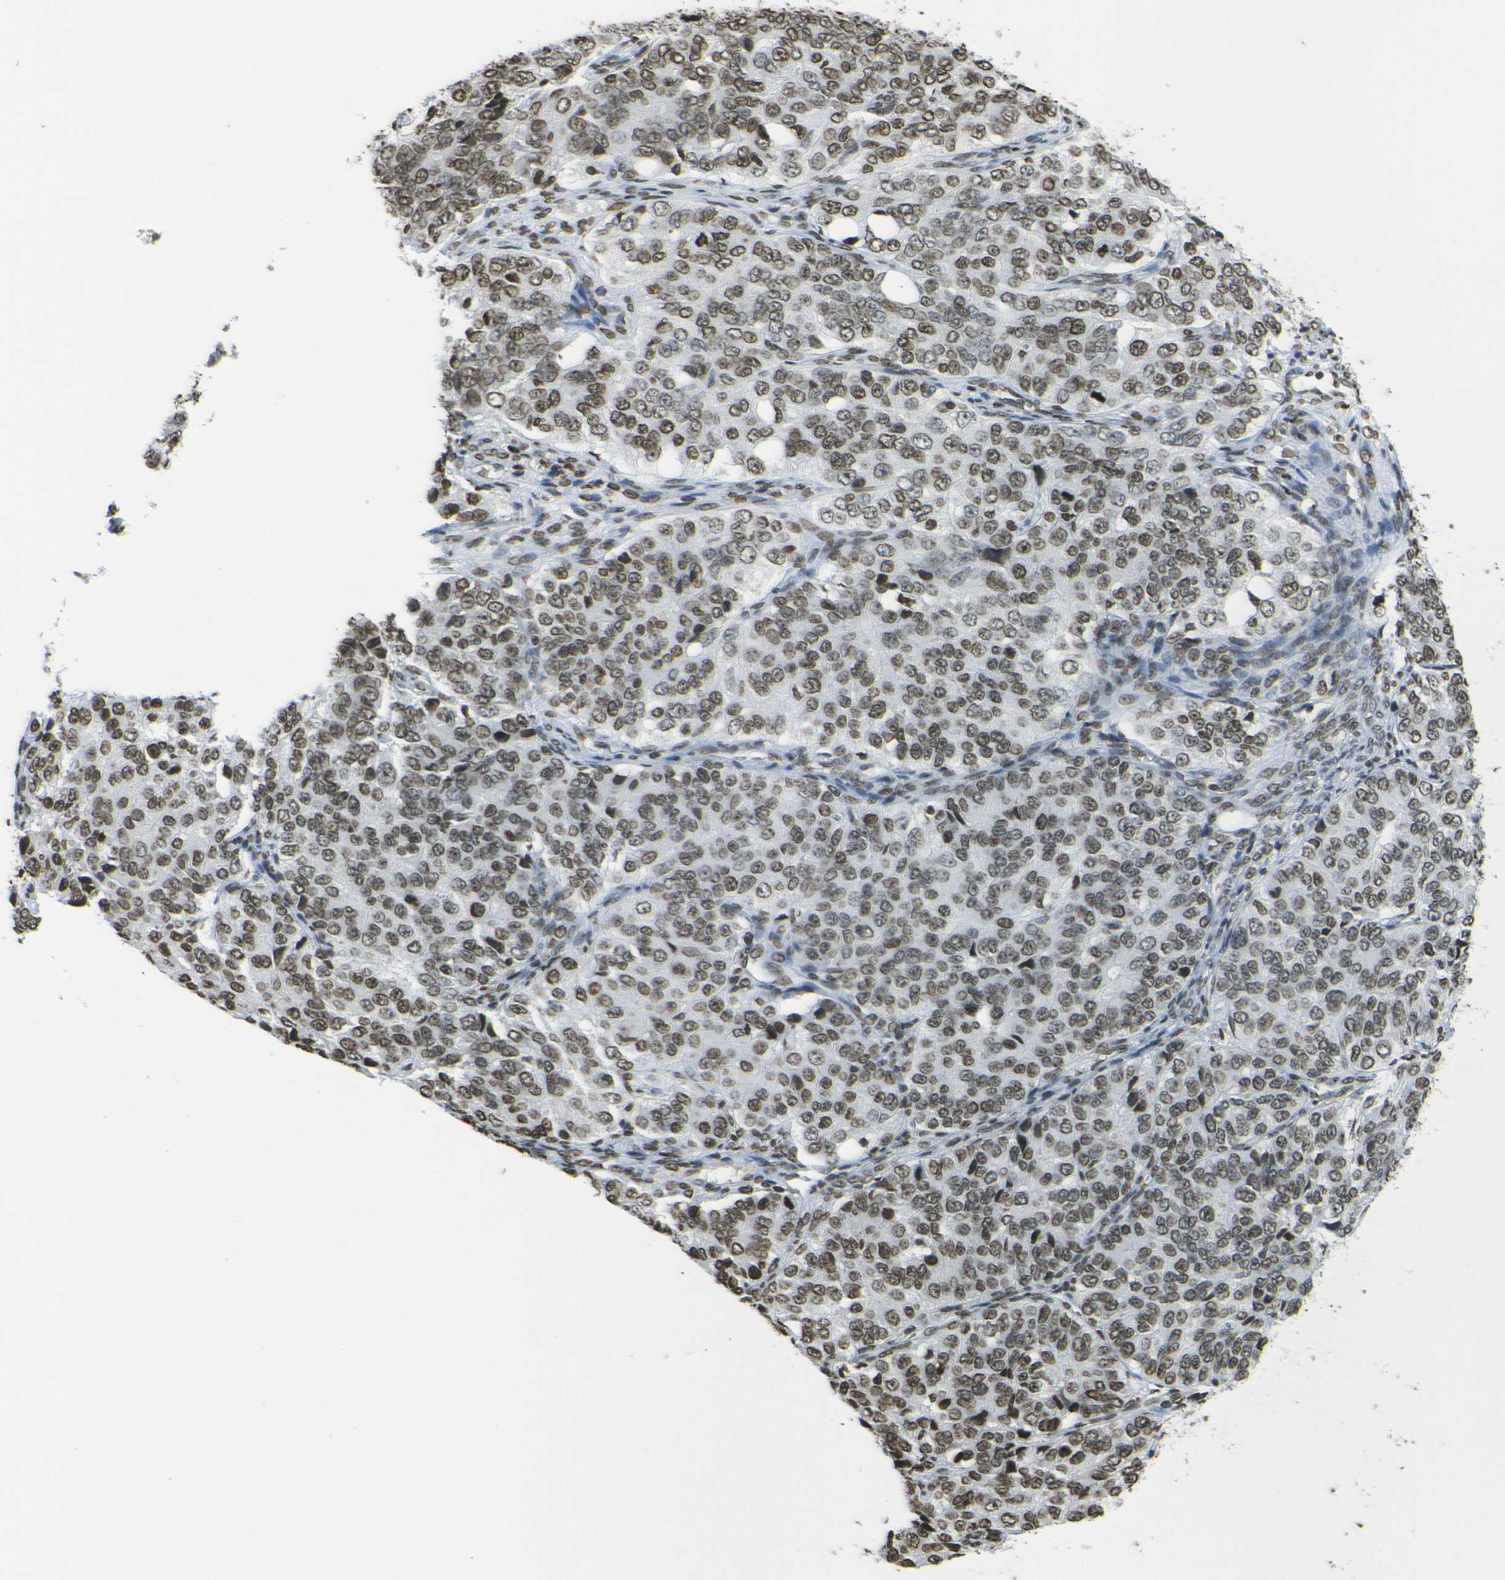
{"staining": {"intensity": "moderate", "quantity": ">75%", "location": "nuclear"}, "tissue": "ovarian cancer", "cell_type": "Tumor cells", "image_type": "cancer", "snomed": [{"axis": "morphology", "description": "Carcinoma, endometroid"}, {"axis": "topography", "description": "Ovary"}], "caption": "Tumor cells display medium levels of moderate nuclear positivity in approximately >75% of cells in human ovarian cancer (endometroid carcinoma).", "gene": "H4C16", "patient": {"sex": "female", "age": 51}}